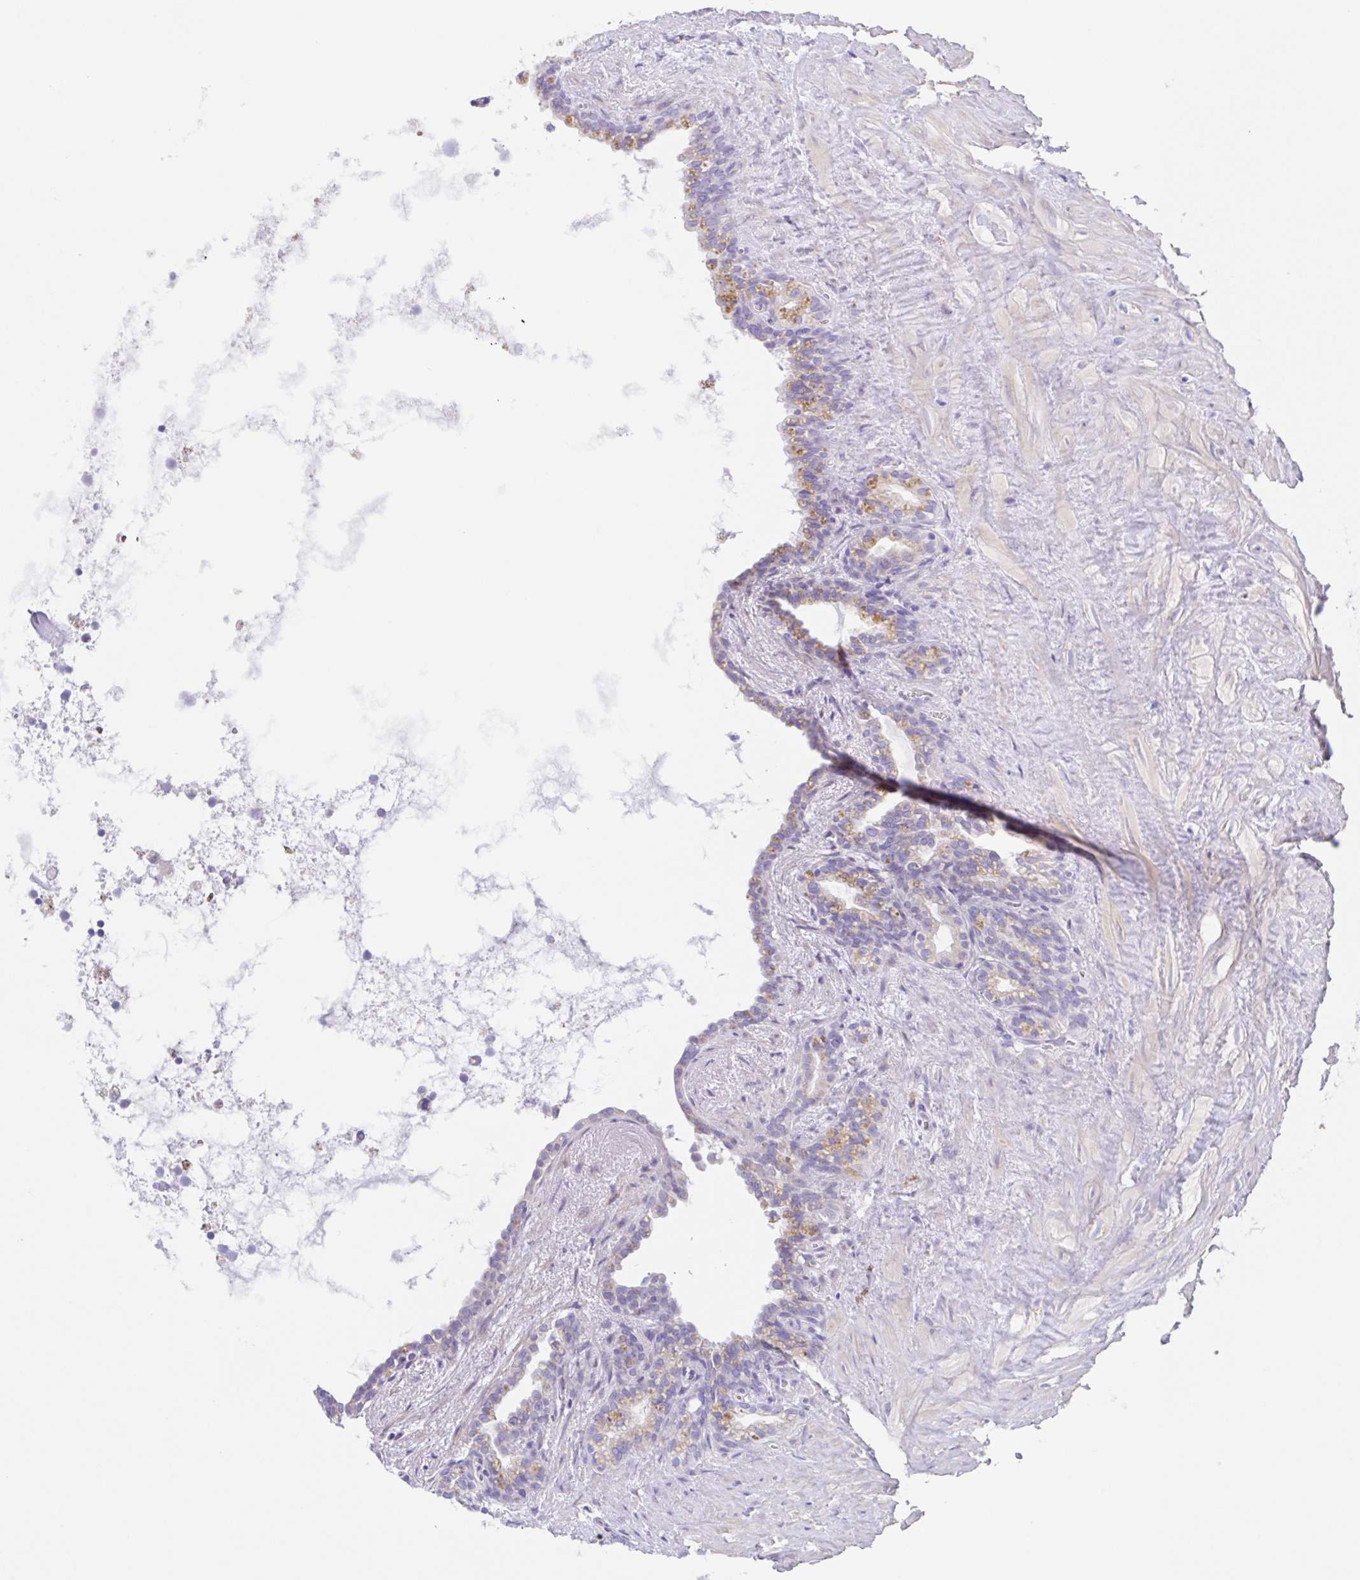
{"staining": {"intensity": "moderate", "quantity": "<25%", "location": "cytoplasmic/membranous"}, "tissue": "seminal vesicle", "cell_type": "Glandular cells", "image_type": "normal", "snomed": [{"axis": "morphology", "description": "Normal tissue, NOS"}, {"axis": "topography", "description": "Seminal veicle"}], "caption": "A low amount of moderate cytoplasmic/membranous expression is identified in approximately <25% of glandular cells in normal seminal vesicle. The staining is performed using DAB brown chromogen to label protein expression. The nuclei are counter-stained blue using hematoxylin.", "gene": "SCG3", "patient": {"sex": "male", "age": 76}}